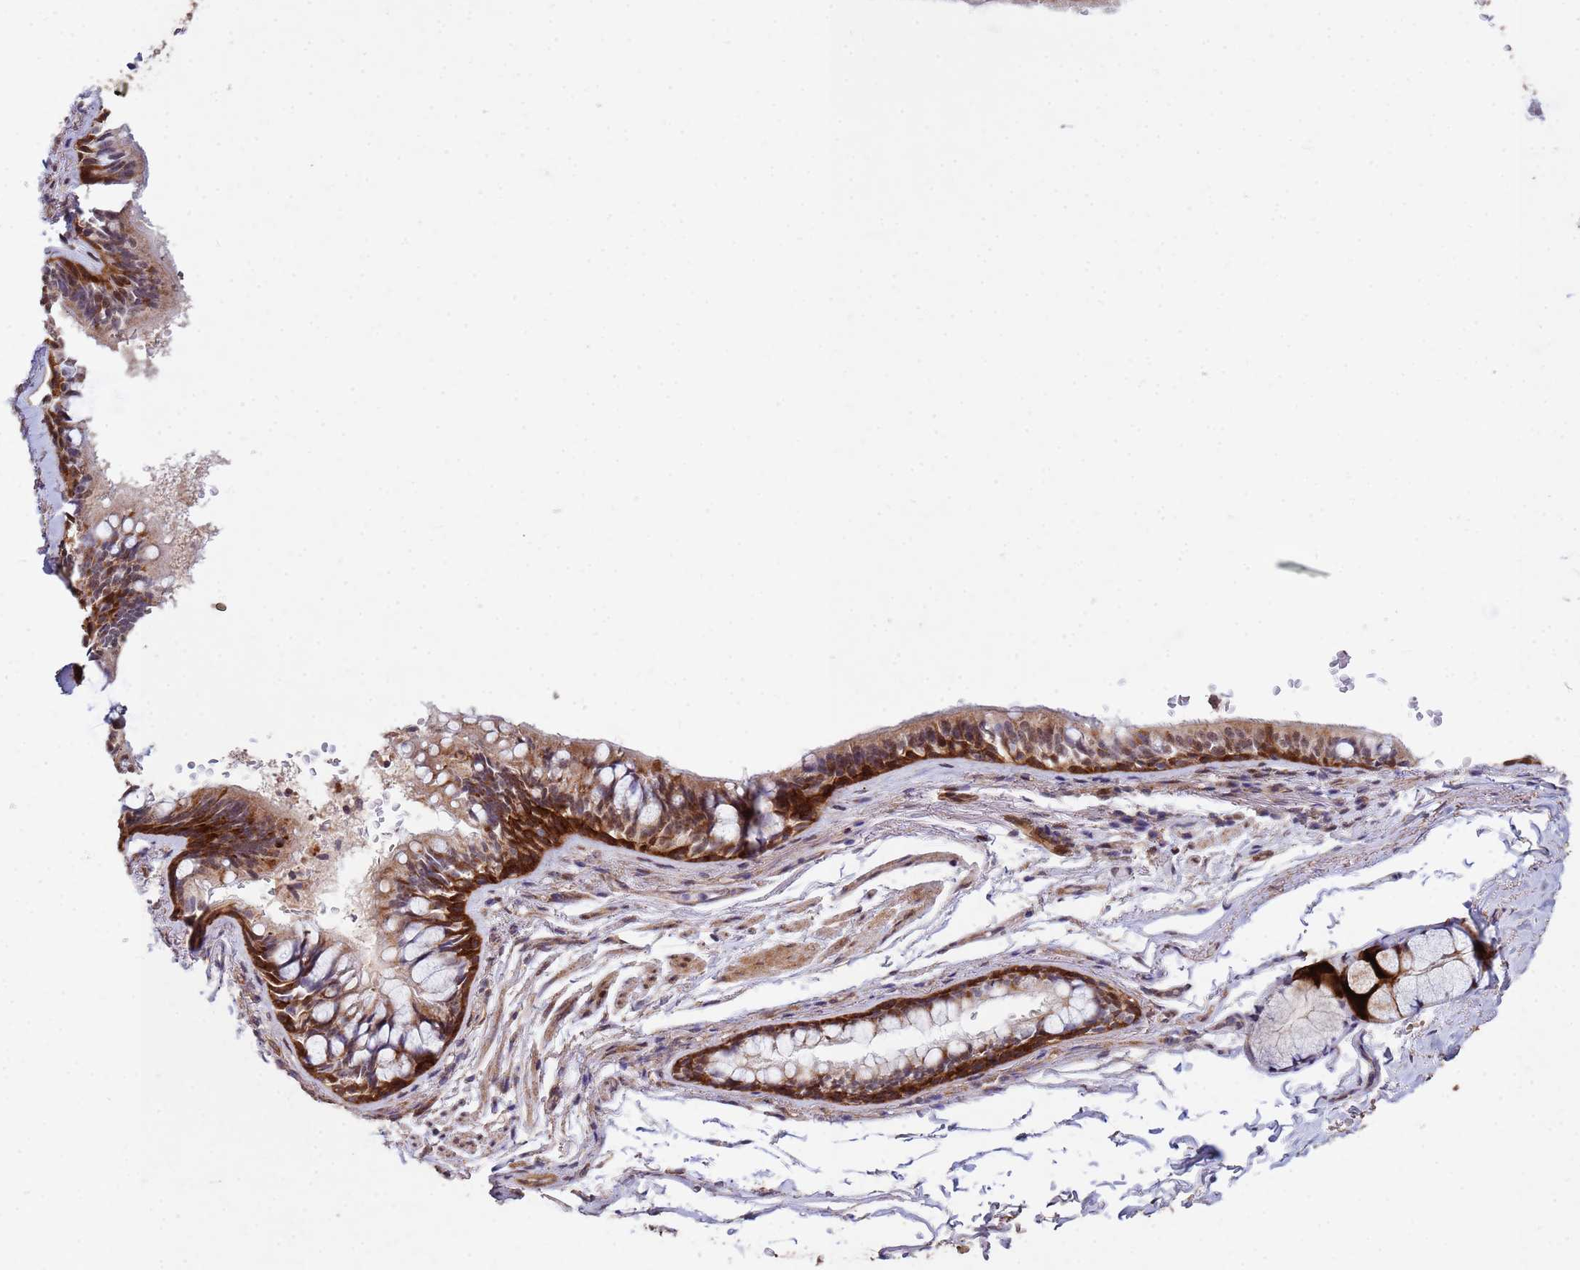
{"staining": {"intensity": "strong", "quantity": "25%-75%", "location": "cytoplasmic/membranous"}, "tissue": "bronchus", "cell_type": "Respiratory epithelial cells", "image_type": "normal", "snomed": [{"axis": "morphology", "description": "Normal tissue, NOS"}, {"axis": "topography", "description": "Bronchus"}], "caption": "Immunohistochemical staining of benign bronchus reveals strong cytoplasmic/membranous protein staining in about 25%-75% of respiratory epithelial cells.", "gene": "TRIP6", "patient": {"sex": "male", "age": 70}}